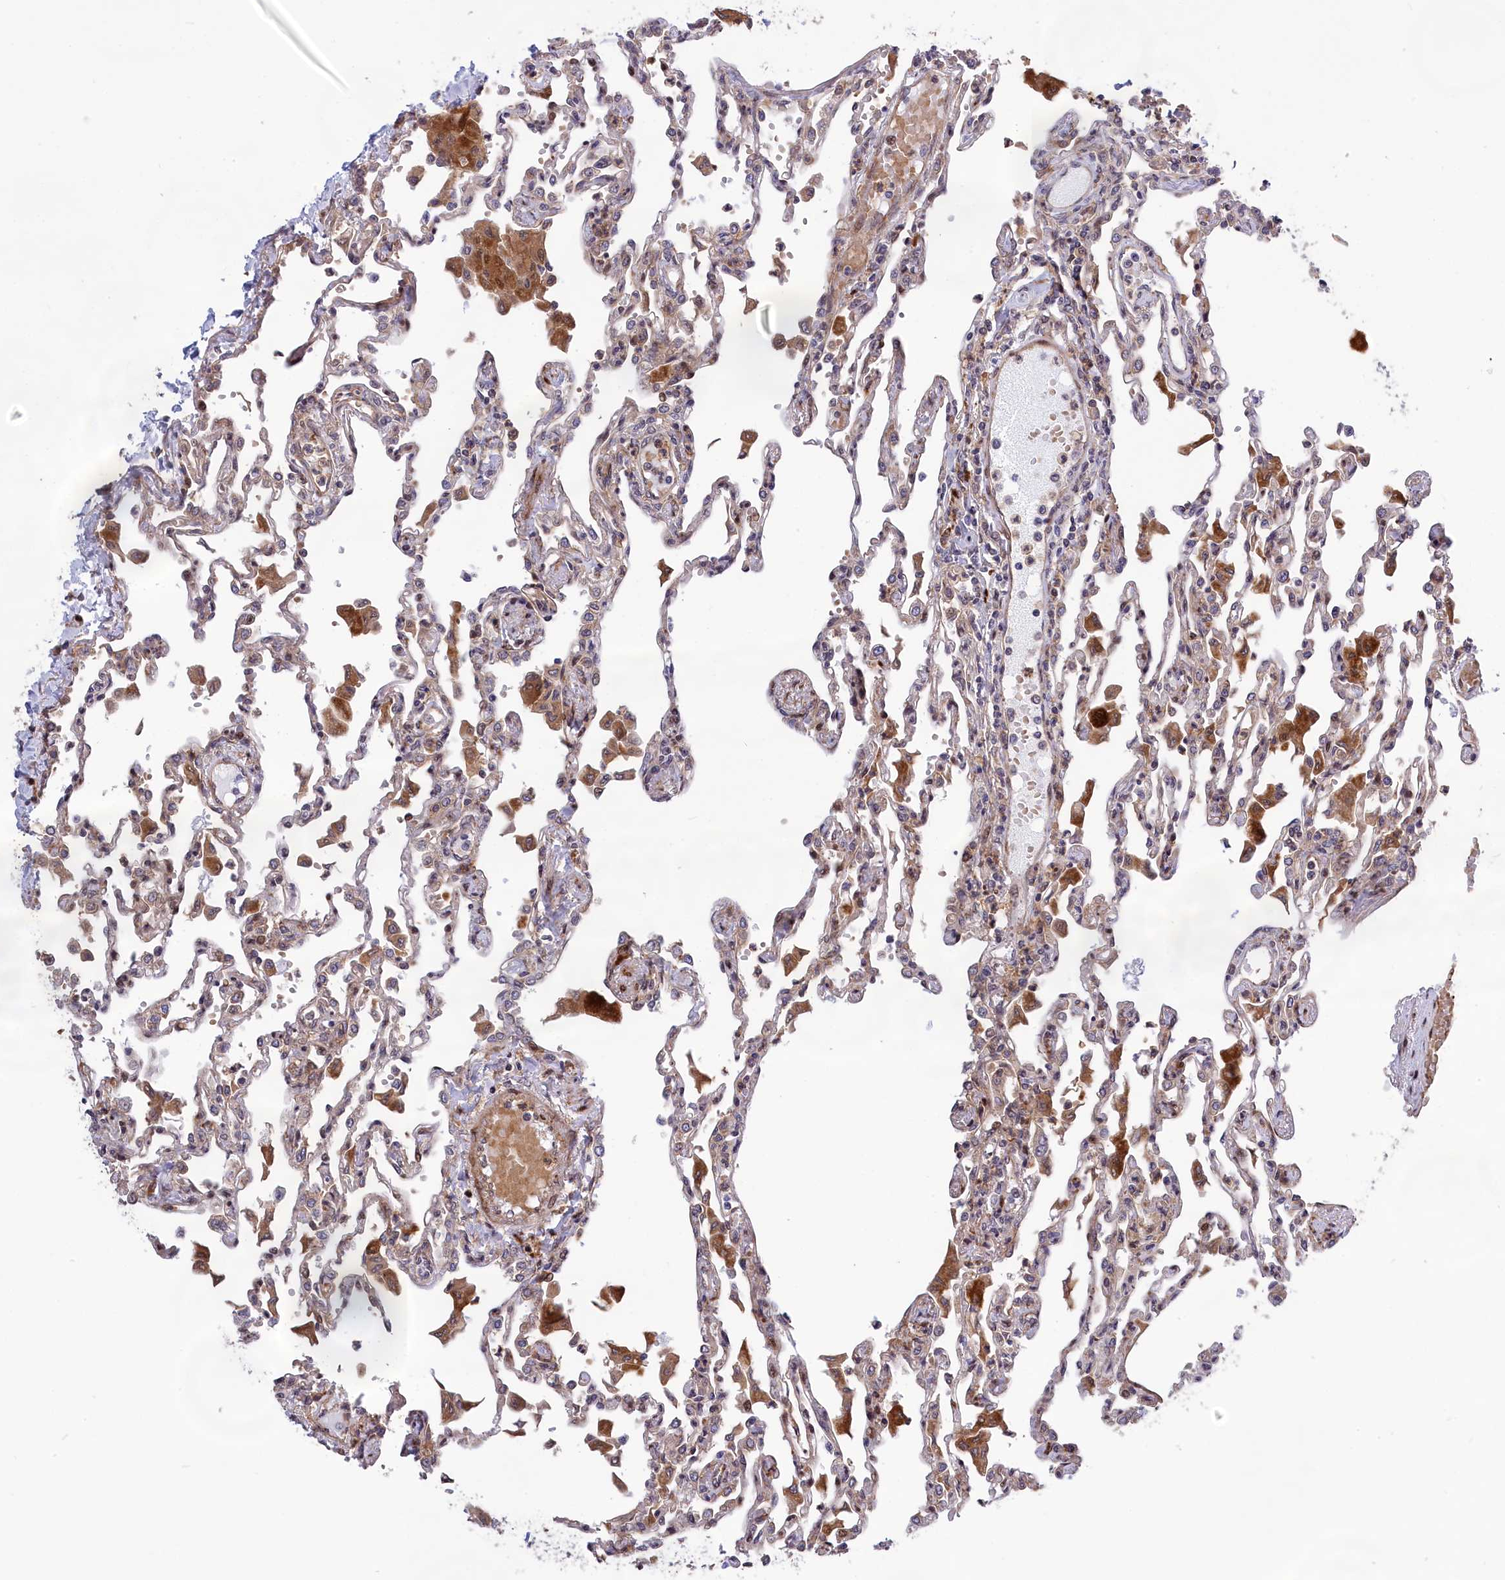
{"staining": {"intensity": "moderate", "quantity": "<25%", "location": "cytoplasmic/membranous"}, "tissue": "lung", "cell_type": "Alveolar cells", "image_type": "normal", "snomed": [{"axis": "morphology", "description": "Normal tissue, NOS"}, {"axis": "topography", "description": "Bronchus"}, {"axis": "topography", "description": "Lung"}], "caption": "This is a histology image of immunohistochemistry (IHC) staining of benign lung, which shows moderate staining in the cytoplasmic/membranous of alveolar cells.", "gene": "DDX60L", "patient": {"sex": "female", "age": 49}}